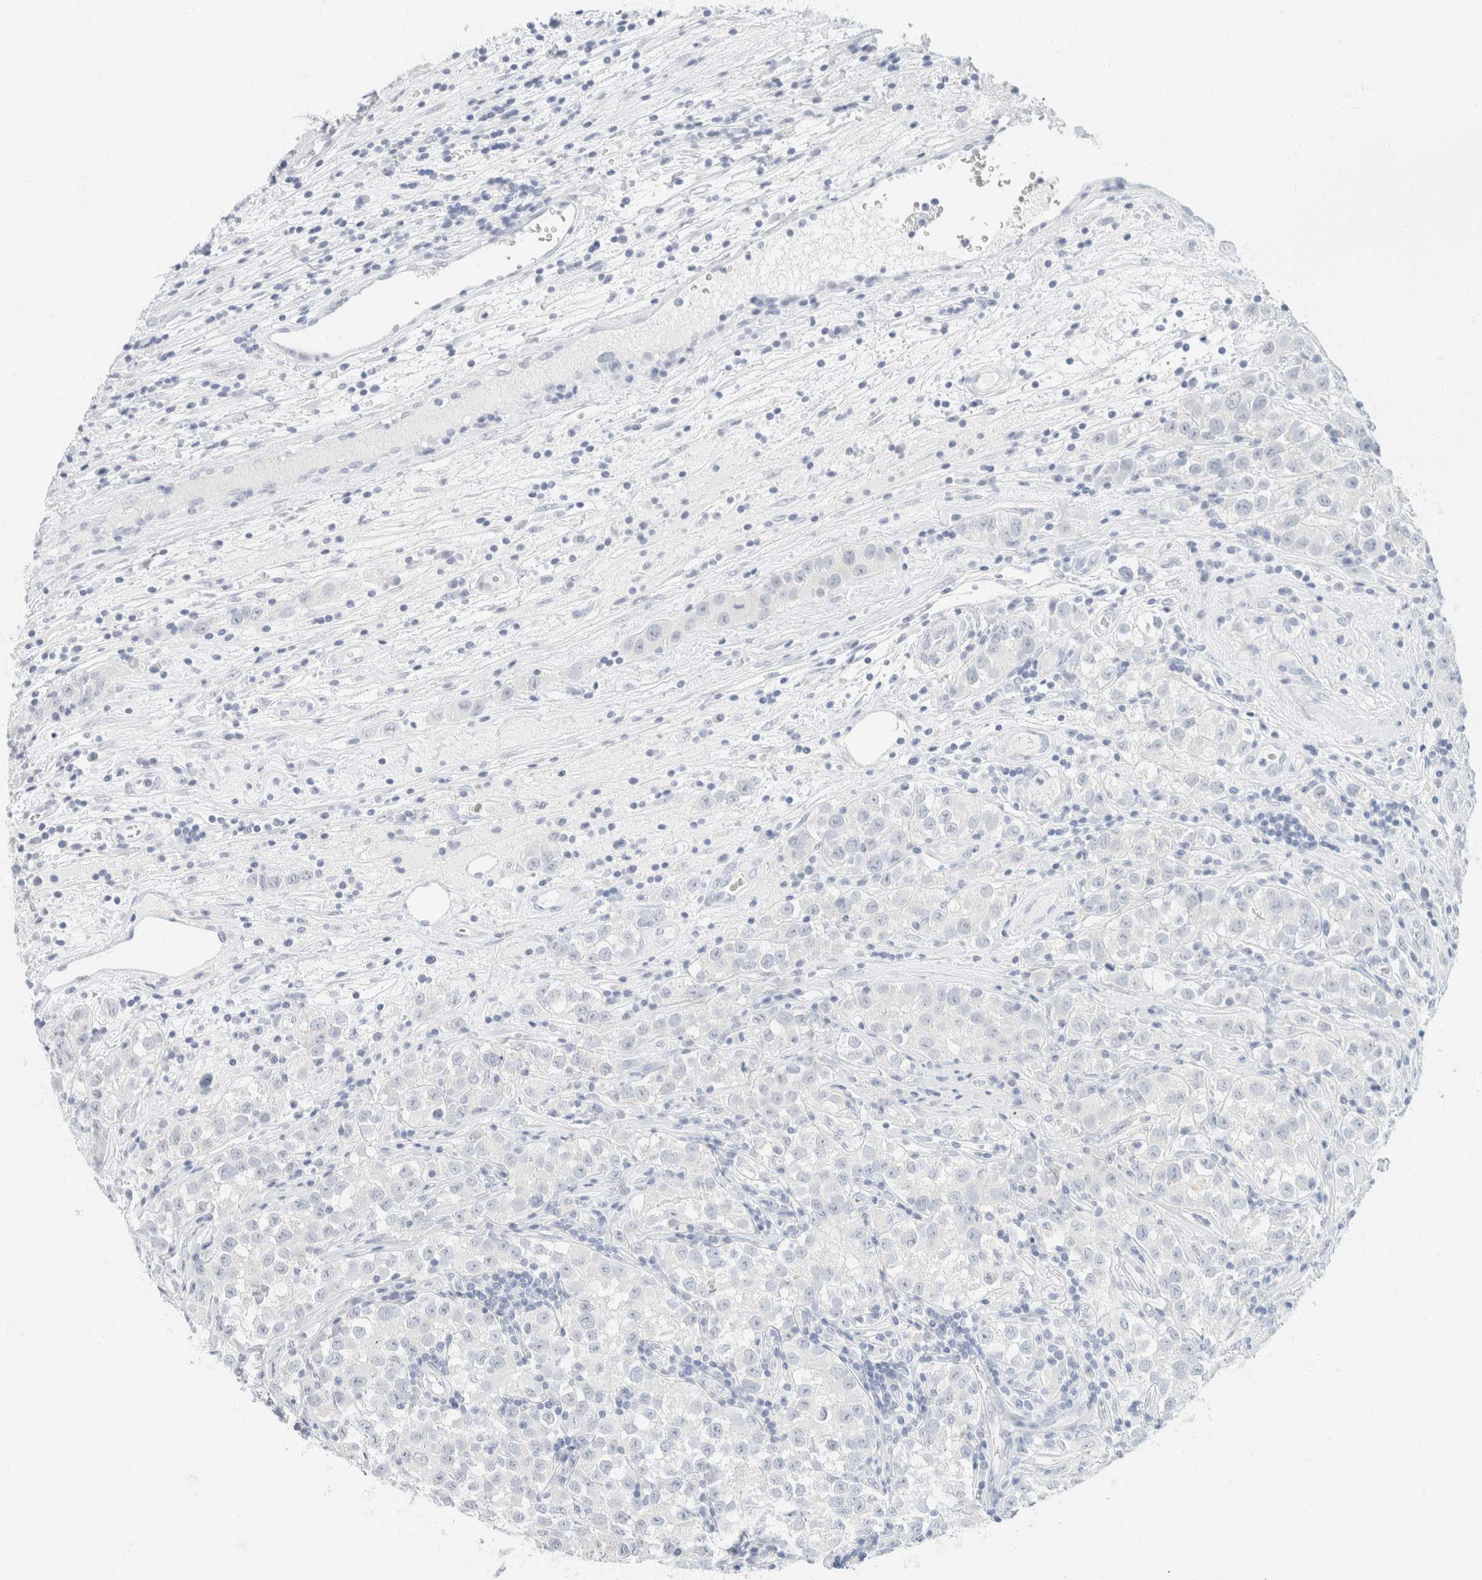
{"staining": {"intensity": "negative", "quantity": "none", "location": "none"}, "tissue": "testis cancer", "cell_type": "Tumor cells", "image_type": "cancer", "snomed": [{"axis": "morphology", "description": "Seminoma, NOS"}, {"axis": "morphology", "description": "Carcinoma, Embryonal, NOS"}, {"axis": "topography", "description": "Testis"}], "caption": "Immunohistochemistry histopathology image of neoplastic tissue: testis cancer (seminoma) stained with DAB (3,3'-diaminobenzidine) exhibits no significant protein staining in tumor cells.", "gene": "KRT20", "patient": {"sex": "male", "age": 43}}